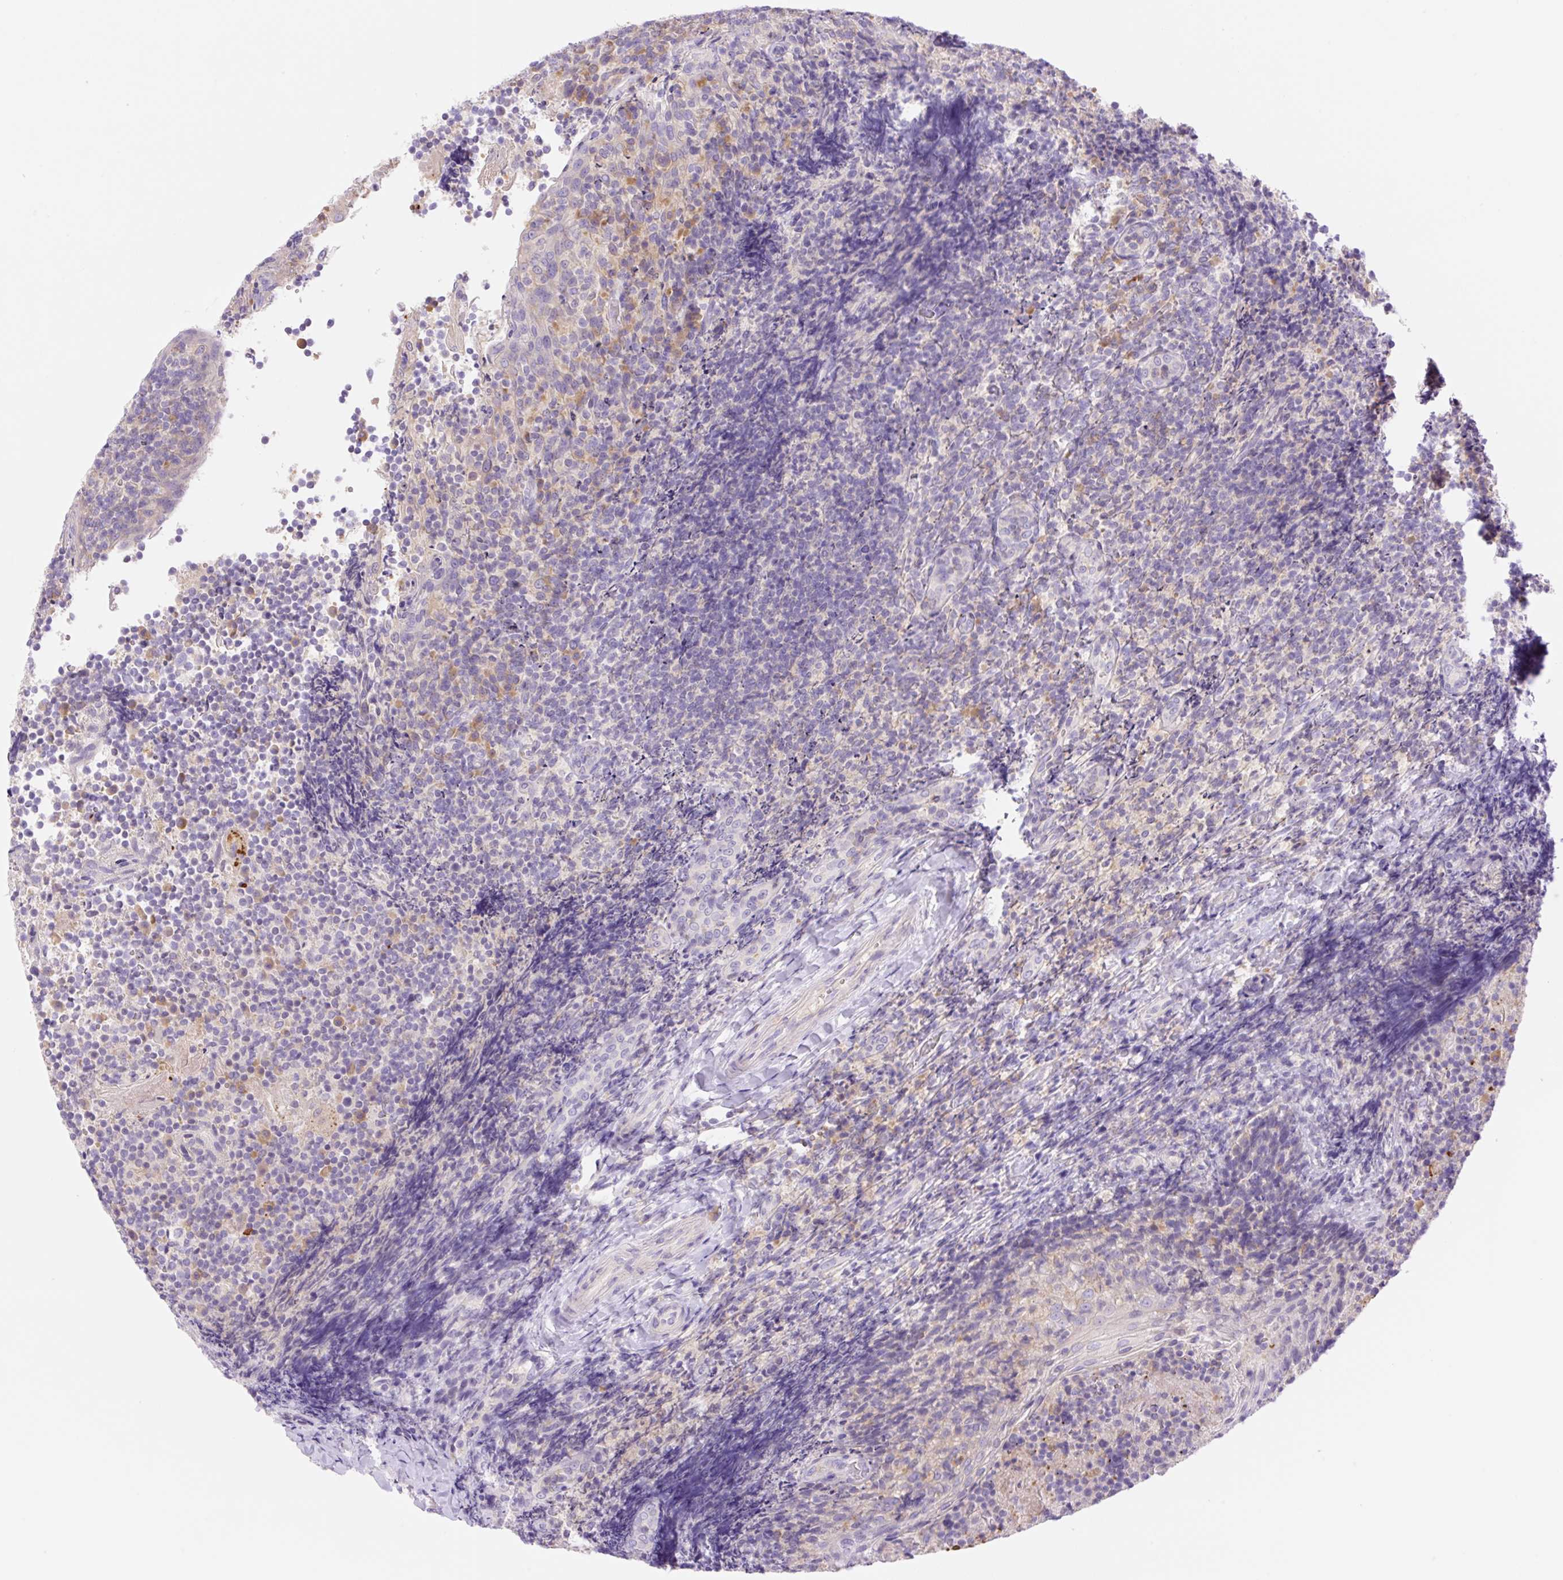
{"staining": {"intensity": "negative", "quantity": "none", "location": "none"}, "tissue": "tonsil", "cell_type": "Germinal center cells", "image_type": "normal", "snomed": [{"axis": "morphology", "description": "Normal tissue, NOS"}, {"axis": "topography", "description": "Tonsil"}], "caption": "Immunohistochemistry image of unremarkable tonsil stained for a protein (brown), which exhibits no expression in germinal center cells.", "gene": "DENND5A", "patient": {"sex": "female", "age": 10}}